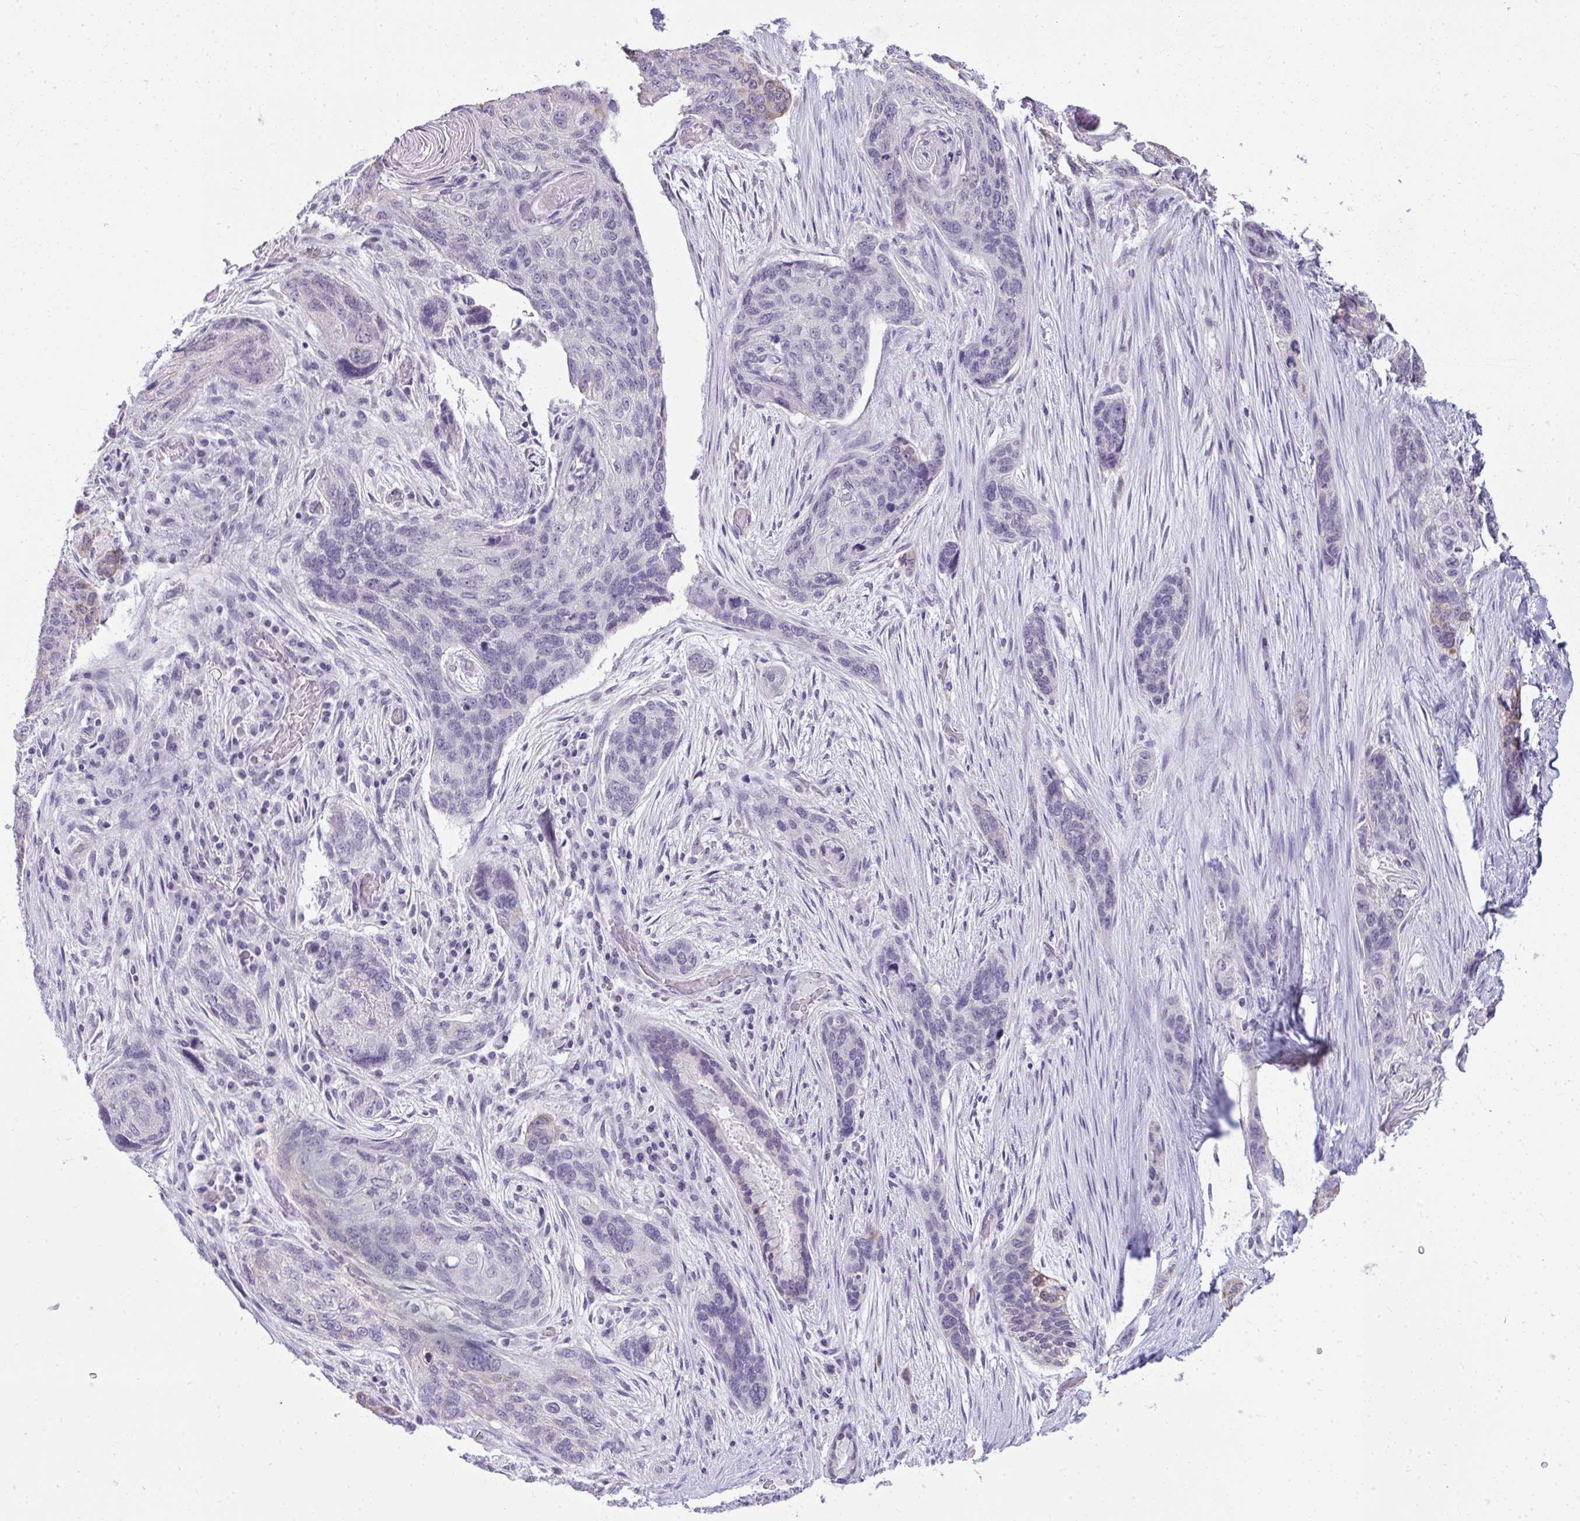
{"staining": {"intensity": "negative", "quantity": "none", "location": "none"}, "tissue": "lung cancer", "cell_type": "Tumor cells", "image_type": "cancer", "snomed": [{"axis": "morphology", "description": "Squamous cell carcinoma, NOS"}, {"axis": "morphology", "description": "Squamous cell carcinoma, metastatic, NOS"}, {"axis": "topography", "description": "Lymph node"}, {"axis": "topography", "description": "Lung"}], "caption": "Immunohistochemistry of lung cancer (metastatic squamous cell carcinoma) displays no staining in tumor cells.", "gene": "NPPA", "patient": {"sex": "male", "age": 41}}